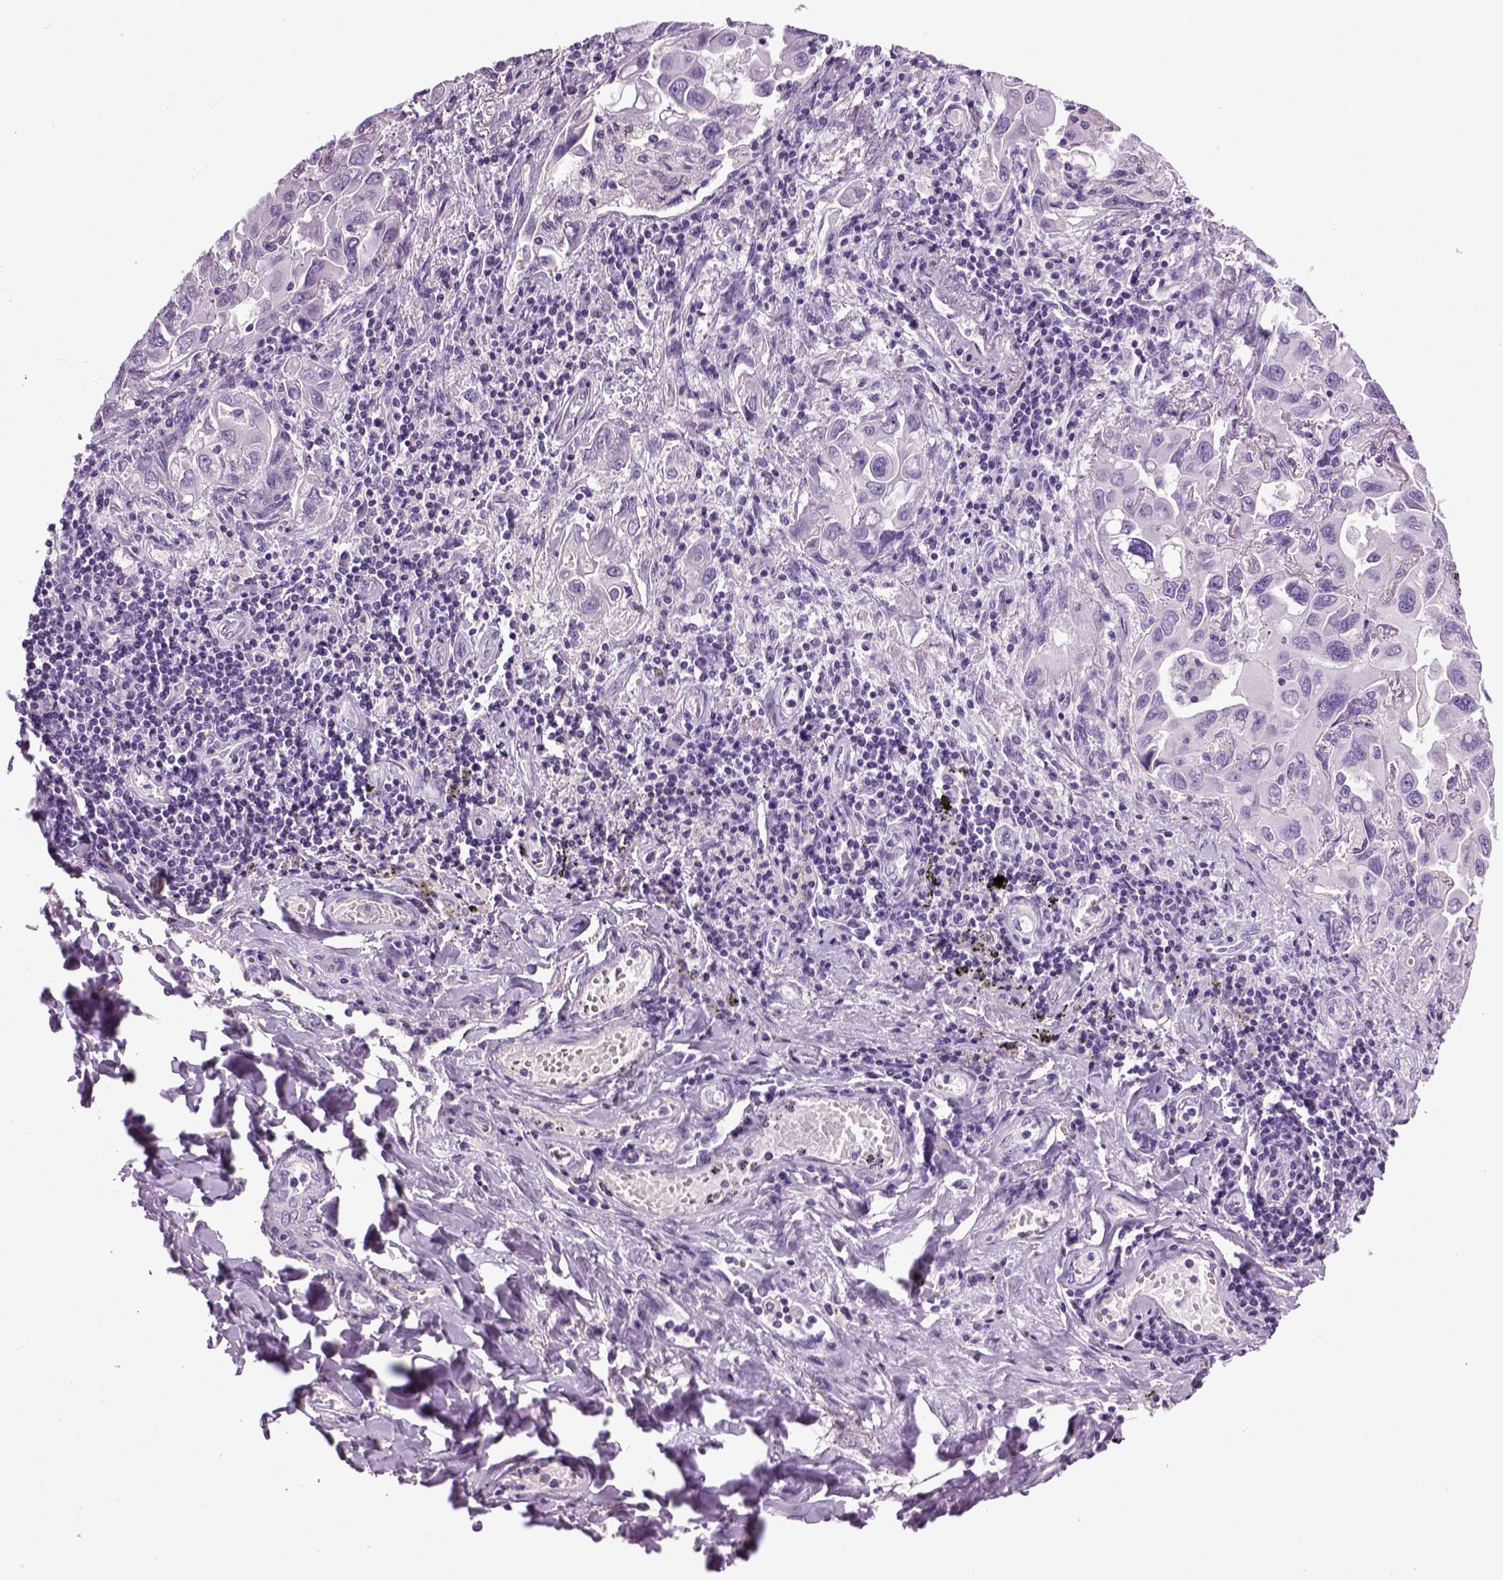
{"staining": {"intensity": "negative", "quantity": "none", "location": "none"}, "tissue": "lung cancer", "cell_type": "Tumor cells", "image_type": "cancer", "snomed": [{"axis": "morphology", "description": "Adenocarcinoma, NOS"}, {"axis": "topography", "description": "Lung"}], "caption": "Tumor cells are negative for protein expression in human lung cancer (adenocarcinoma).", "gene": "HMCN2", "patient": {"sex": "male", "age": 64}}